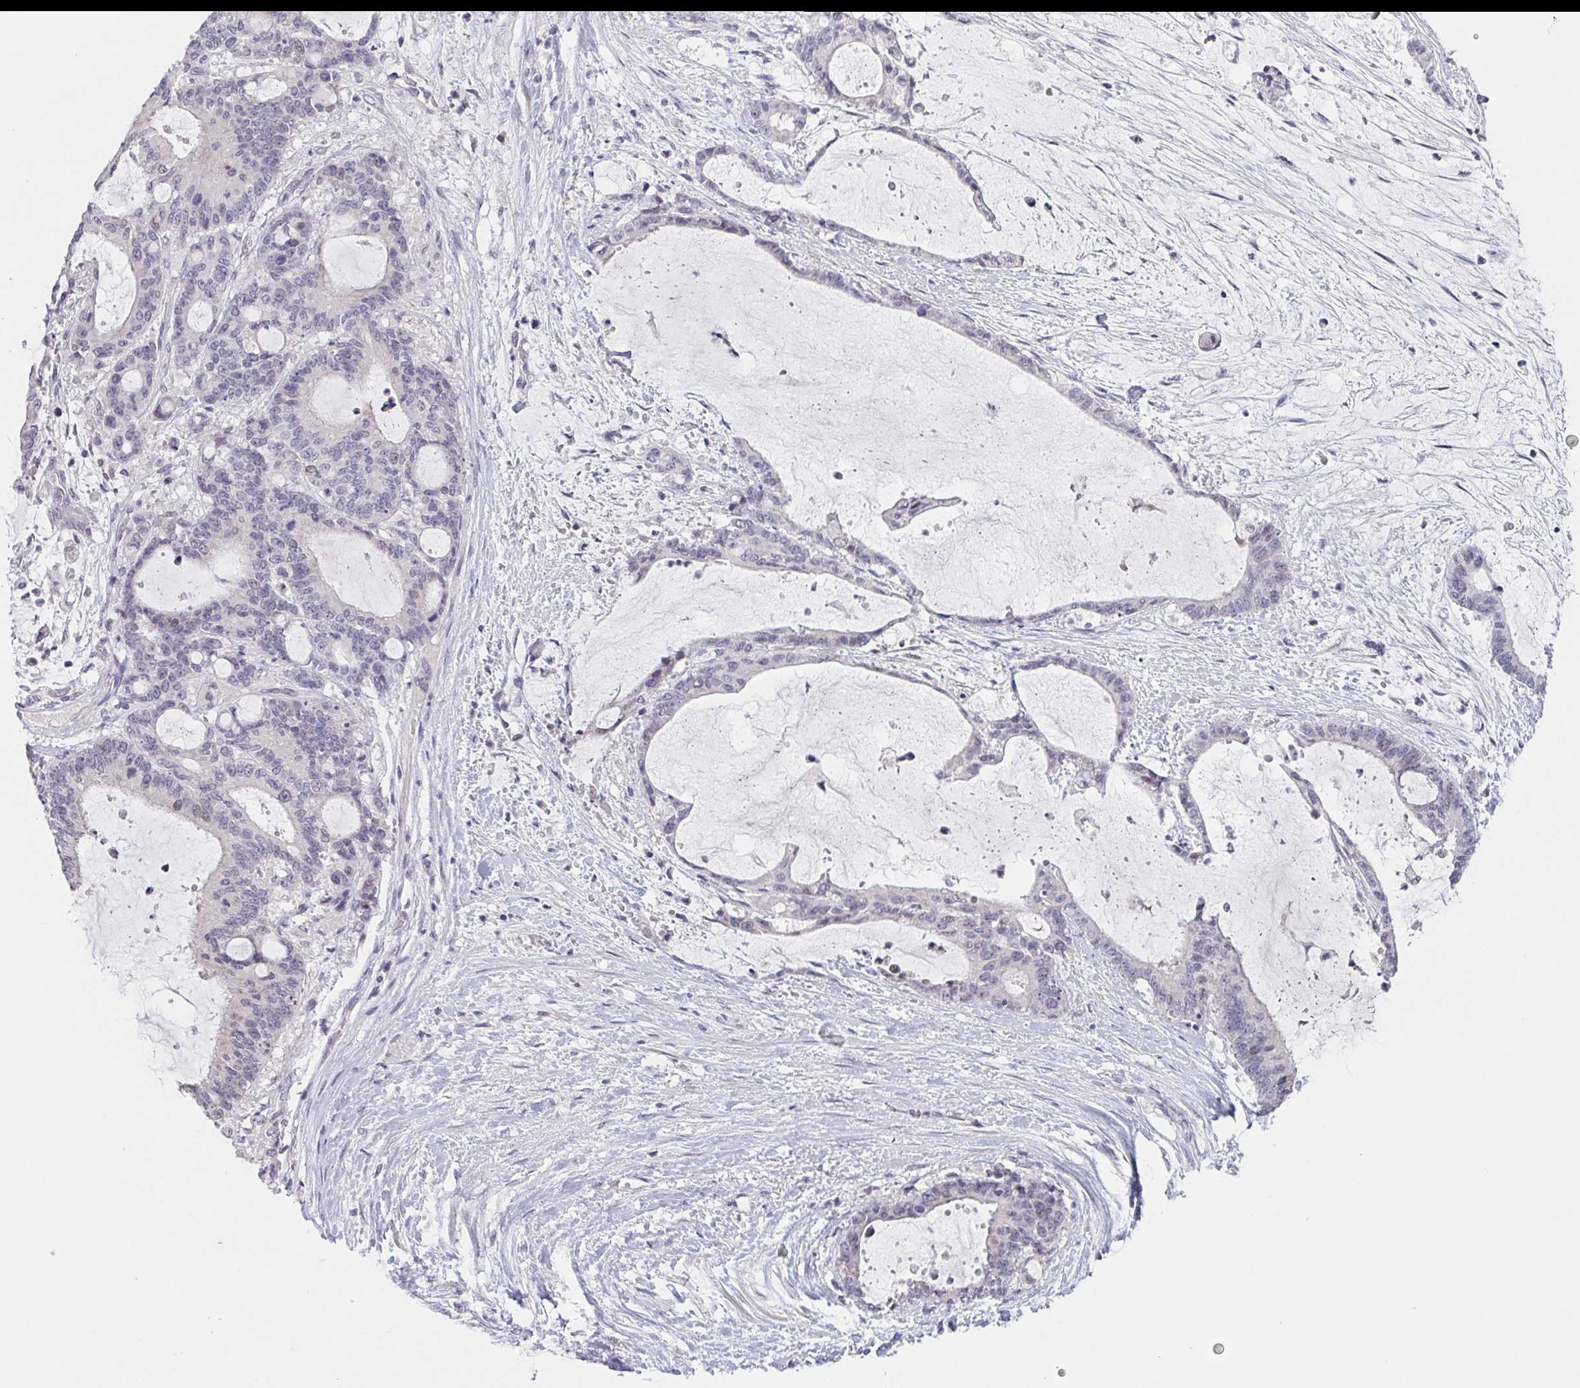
{"staining": {"intensity": "negative", "quantity": "none", "location": "none"}, "tissue": "liver cancer", "cell_type": "Tumor cells", "image_type": "cancer", "snomed": [{"axis": "morphology", "description": "Normal tissue, NOS"}, {"axis": "morphology", "description": "Cholangiocarcinoma"}, {"axis": "topography", "description": "Liver"}, {"axis": "topography", "description": "Peripheral nerve tissue"}], "caption": "Histopathology image shows no protein positivity in tumor cells of liver cancer (cholangiocarcinoma) tissue.", "gene": "GHRL", "patient": {"sex": "female", "age": 73}}